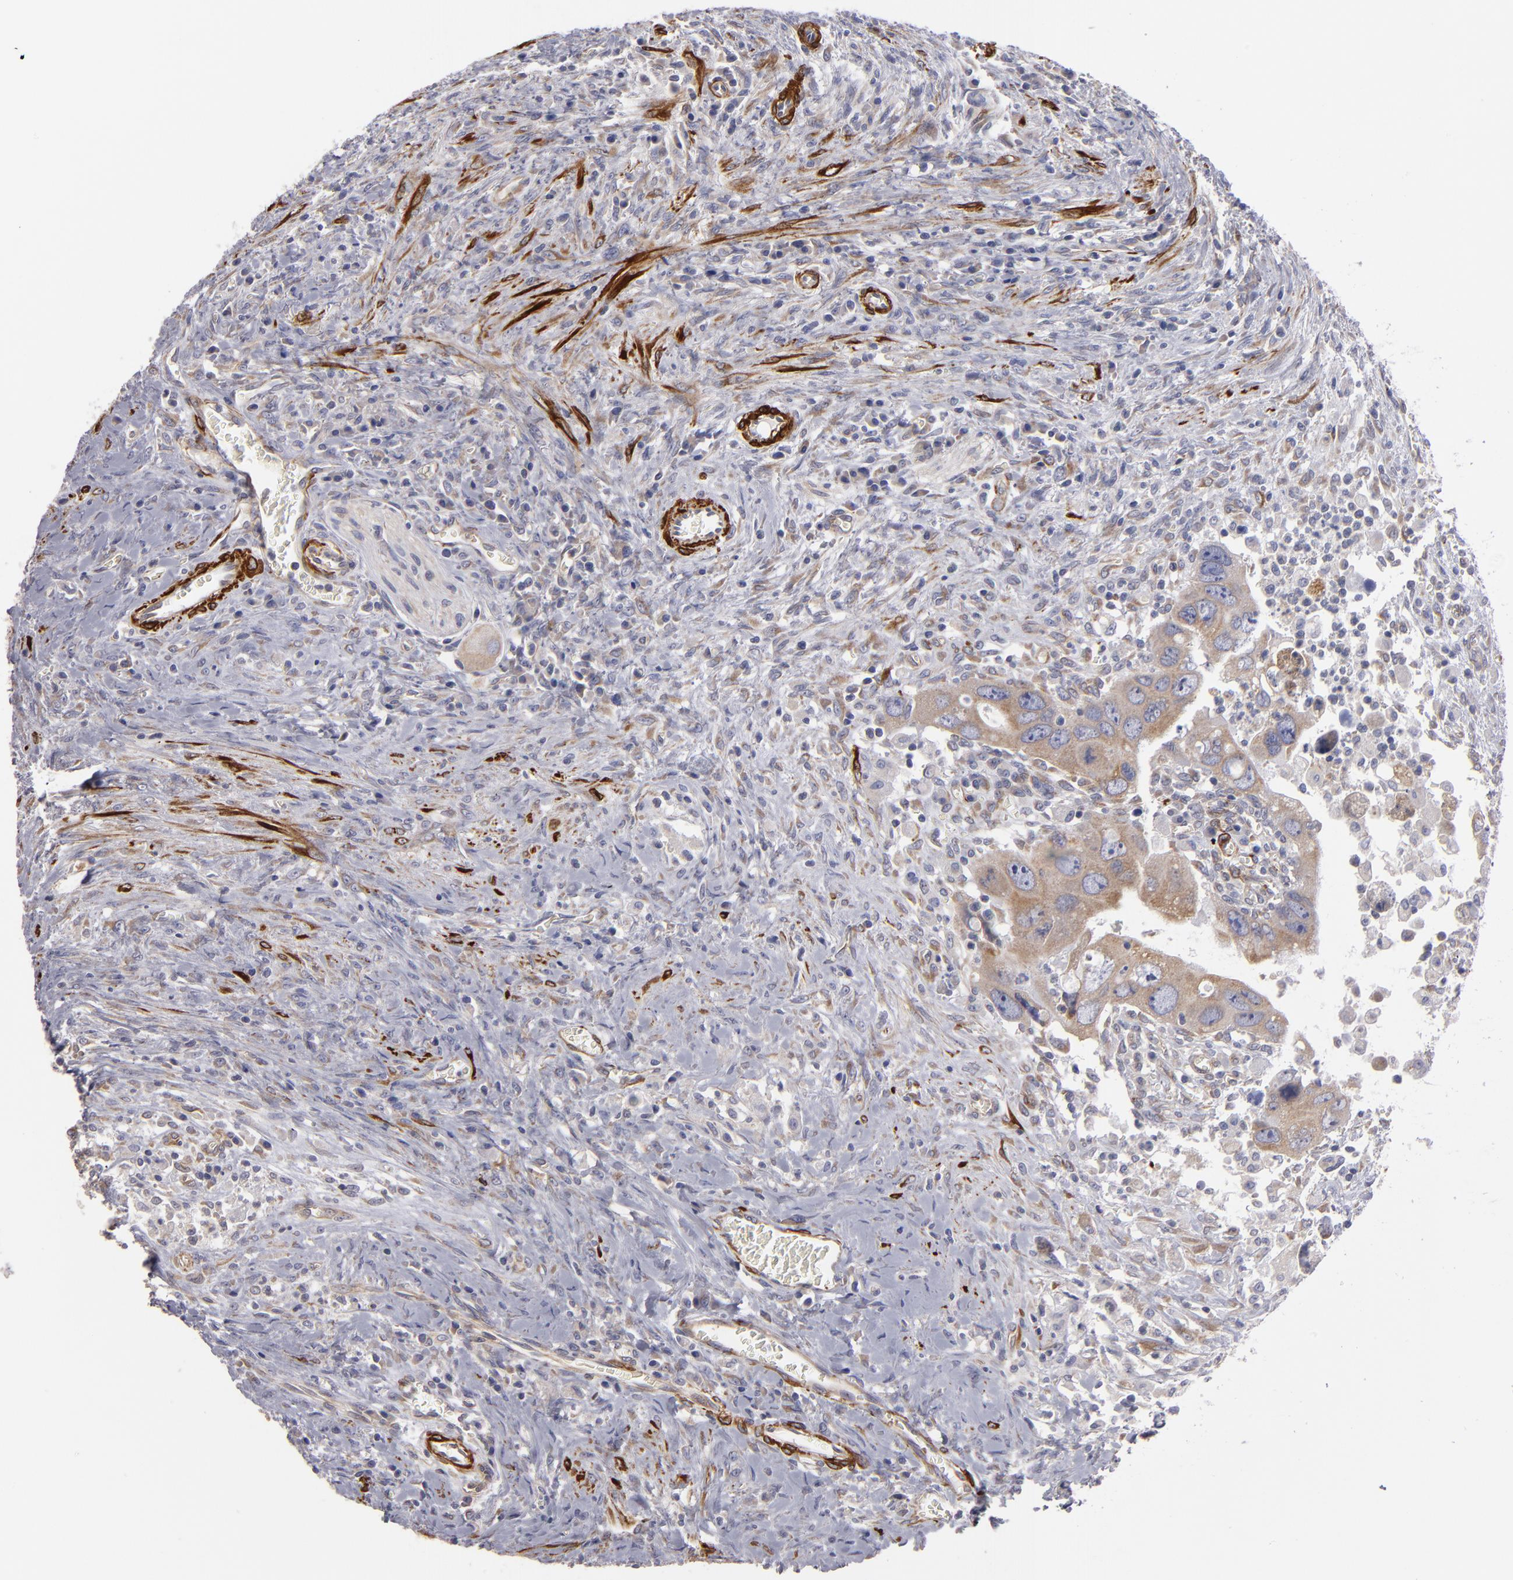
{"staining": {"intensity": "moderate", "quantity": ">75%", "location": "cytoplasmic/membranous"}, "tissue": "colorectal cancer", "cell_type": "Tumor cells", "image_type": "cancer", "snomed": [{"axis": "morphology", "description": "Adenocarcinoma, NOS"}, {"axis": "topography", "description": "Rectum"}], "caption": "Immunohistochemical staining of human colorectal cancer exhibits medium levels of moderate cytoplasmic/membranous protein expression in approximately >75% of tumor cells.", "gene": "SLMAP", "patient": {"sex": "male", "age": 70}}